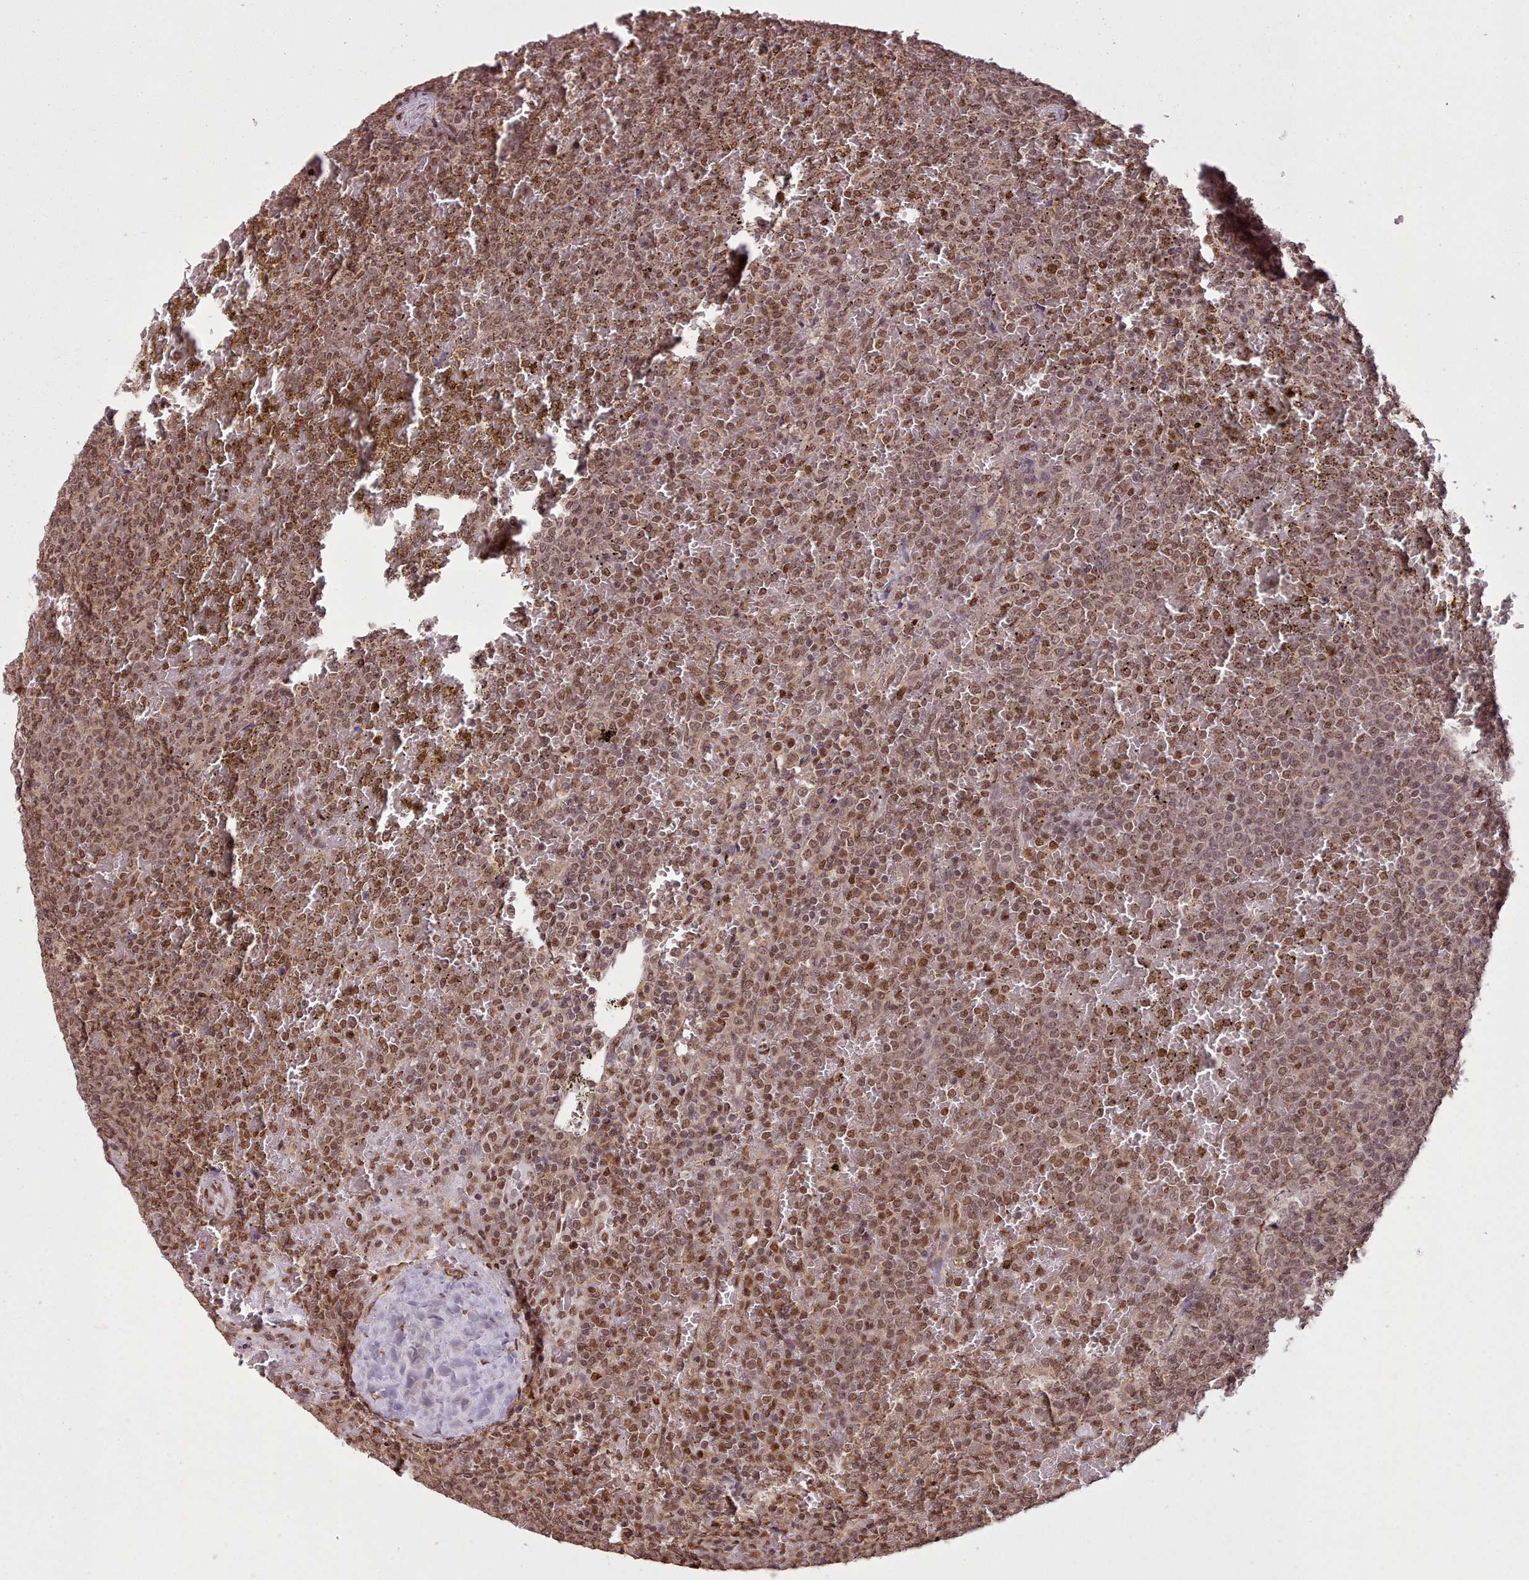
{"staining": {"intensity": "moderate", "quantity": ">75%", "location": "nuclear"}, "tissue": "lymphoma", "cell_type": "Tumor cells", "image_type": "cancer", "snomed": [{"axis": "morphology", "description": "Malignant lymphoma, non-Hodgkin's type, Low grade"}, {"axis": "topography", "description": "Spleen"}], "caption": "High-power microscopy captured an immunohistochemistry histopathology image of malignant lymphoma, non-Hodgkin's type (low-grade), revealing moderate nuclear expression in approximately >75% of tumor cells.", "gene": "RPS27A", "patient": {"sex": "male", "age": 60}}